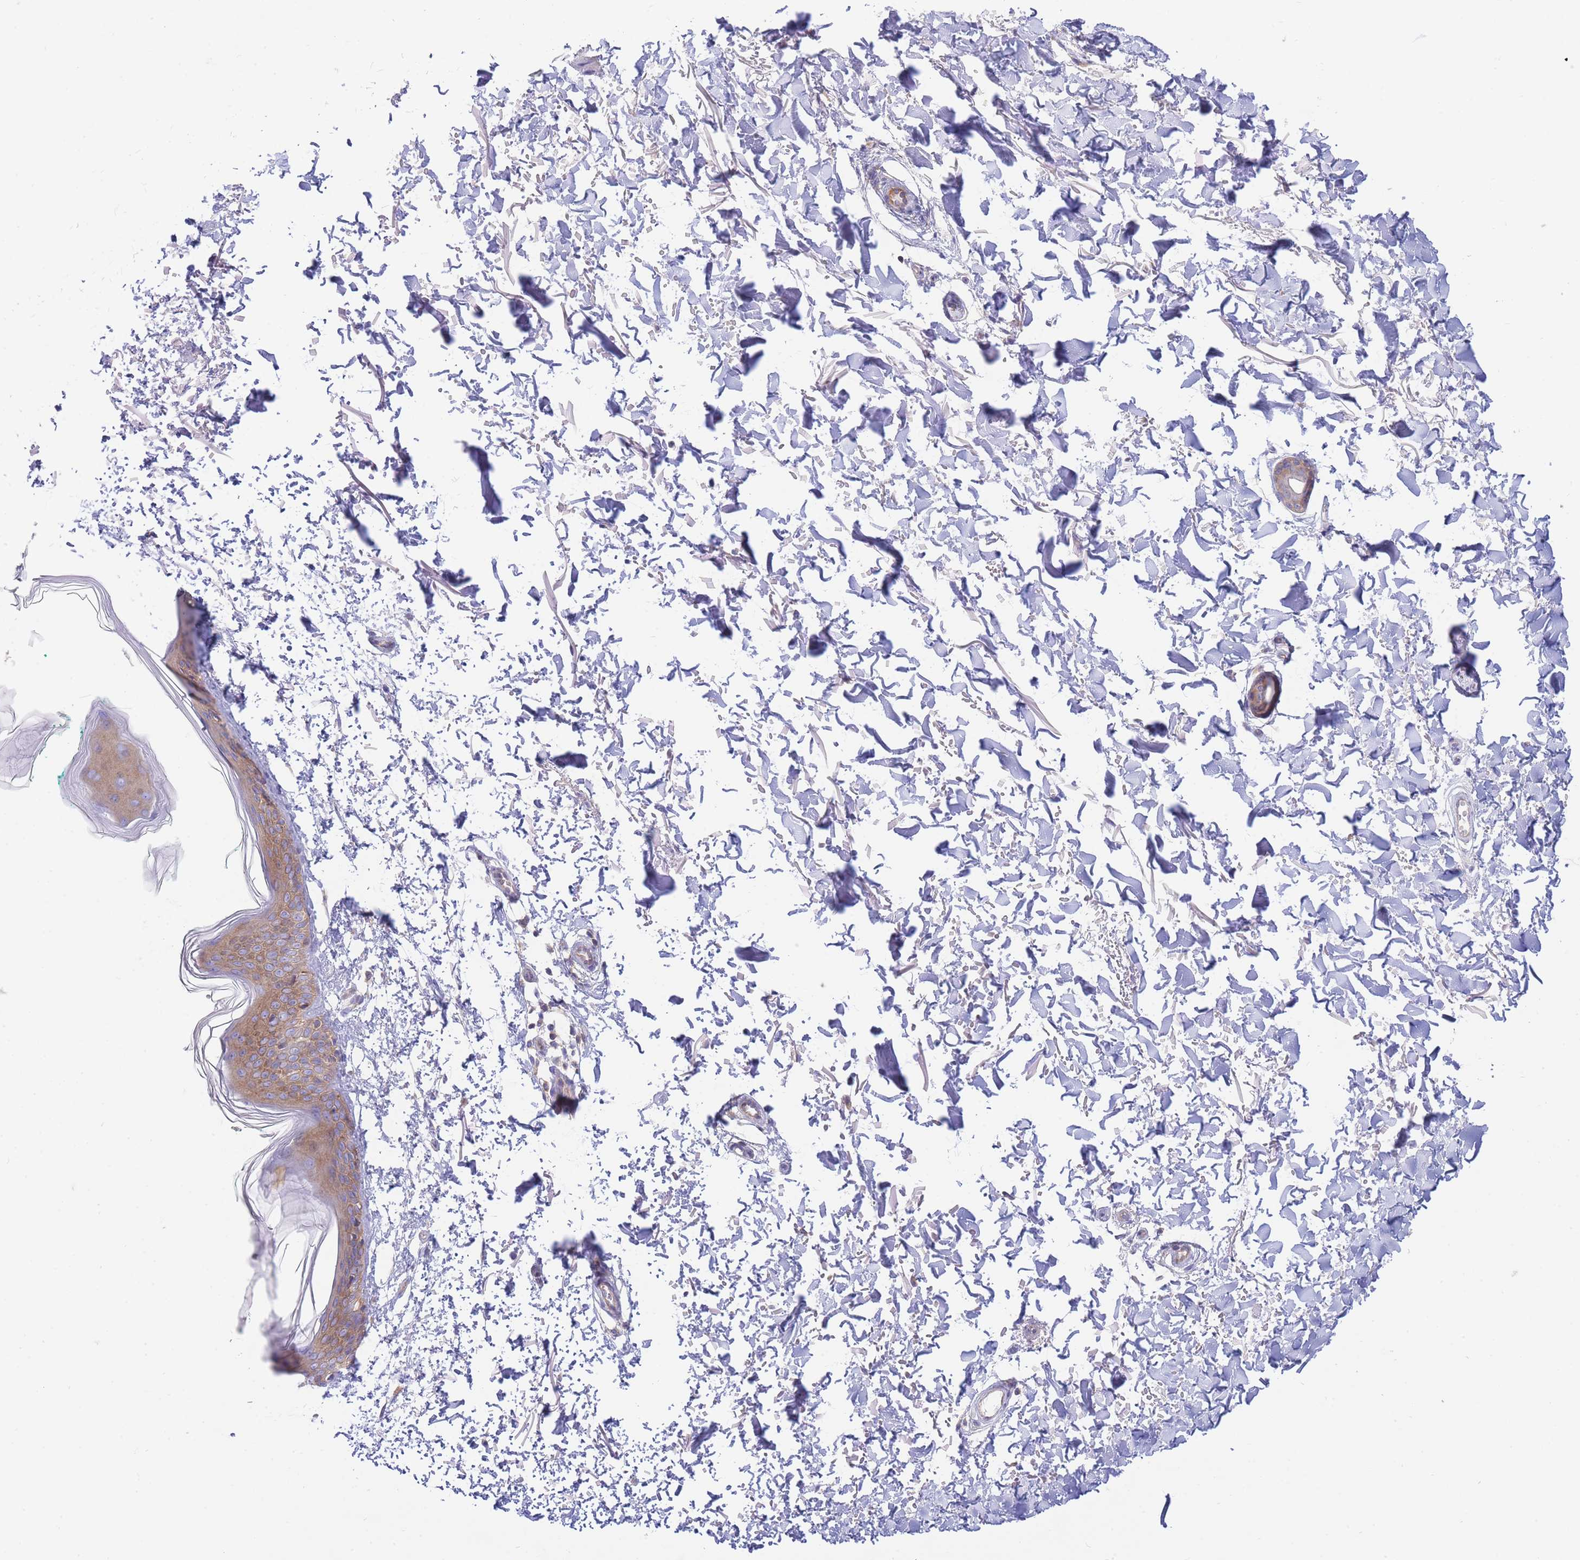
{"staining": {"intensity": "negative", "quantity": "none", "location": "none"}, "tissue": "skin", "cell_type": "Fibroblasts", "image_type": "normal", "snomed": [{"axis": "morphology", "description": "Normal tissue, NOS"}, {"axis": "topography", "description": "Skin"}], "caption": "Immunohistochemistry image of normal skin: skin stained with DAB reveals no significant protein staining in fibroblasts.", "gene": "SH2B2", "patient": {"sex": "male", "age": 66}}